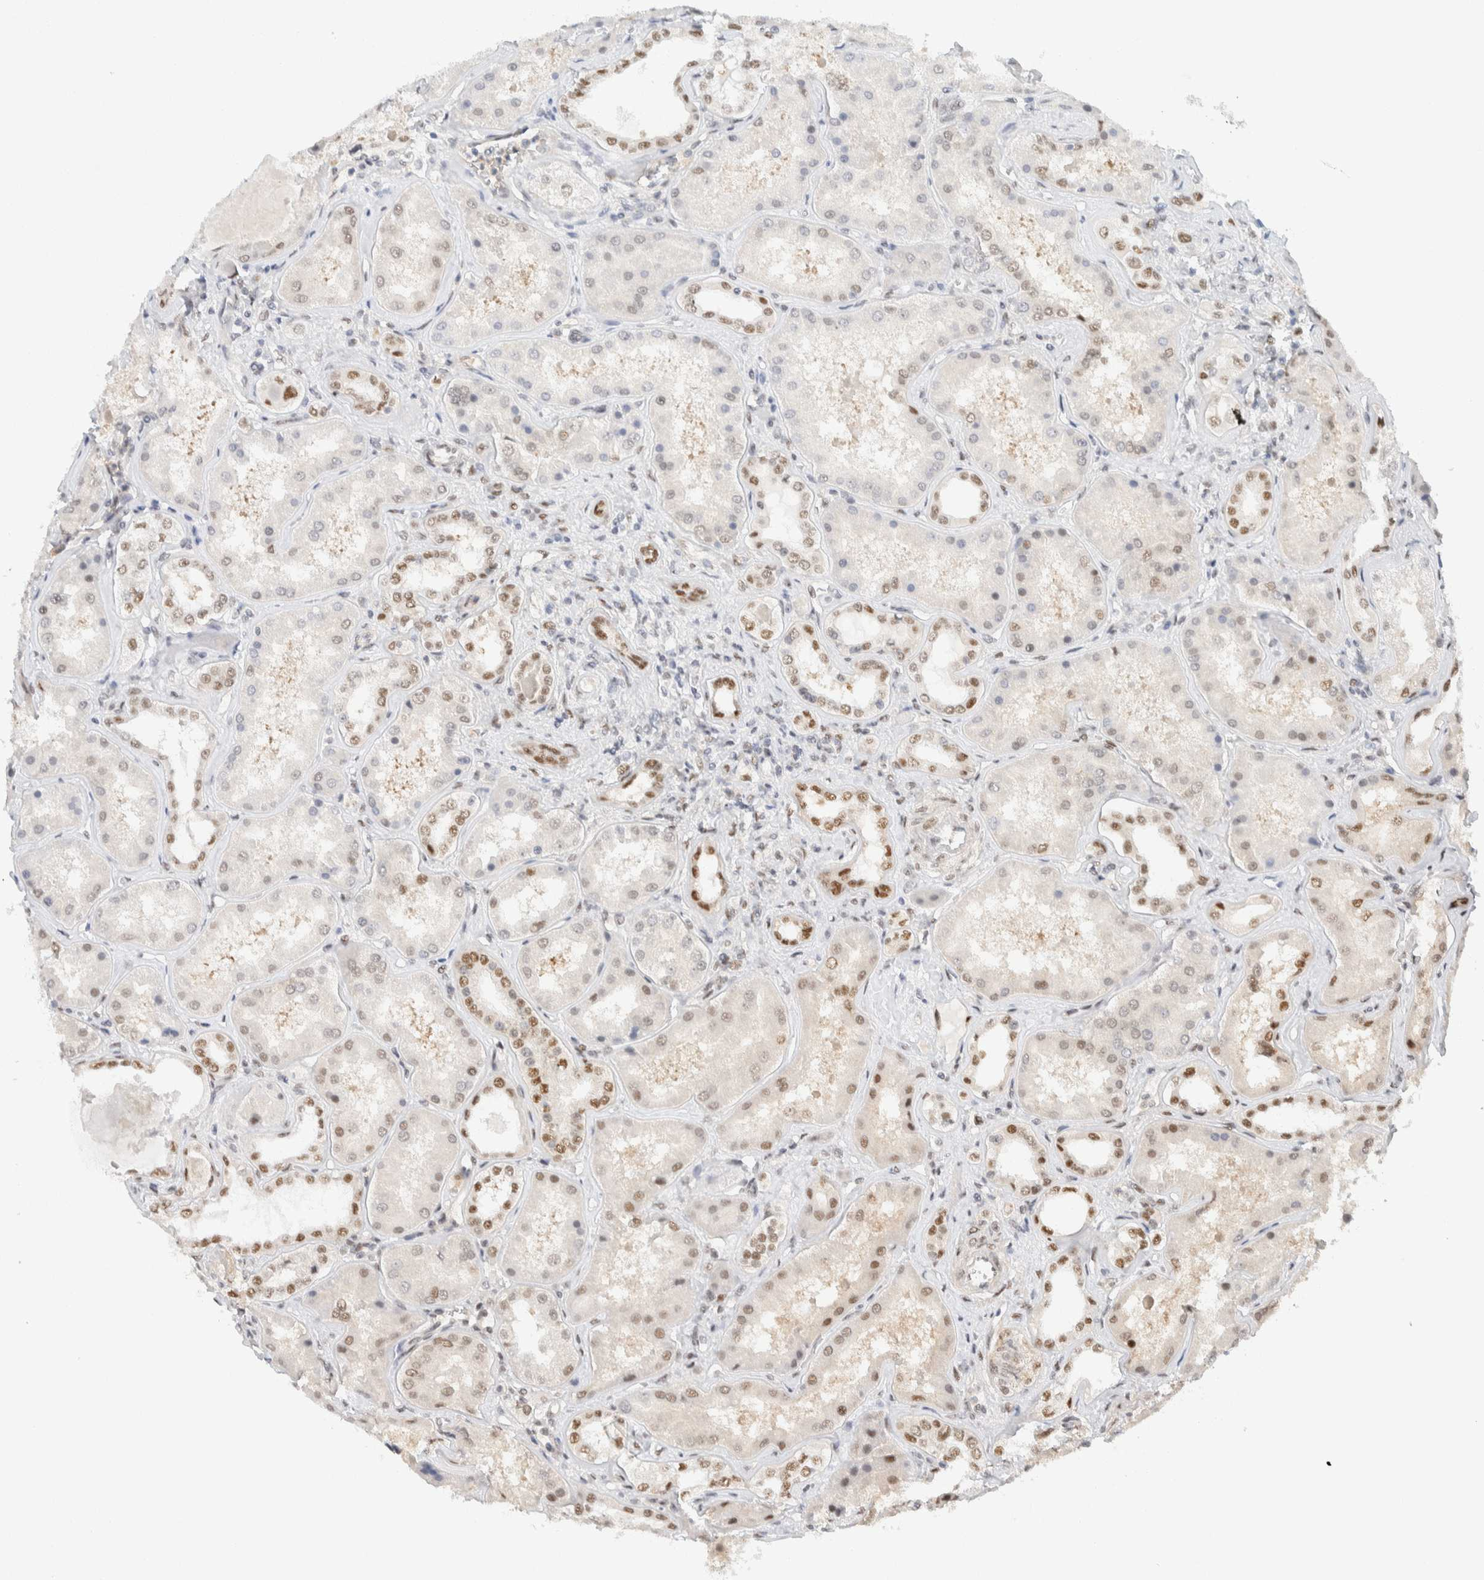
{"staining": {"intensity": "strong", "quantity": "25%-75%", "location": "nuclear"}, "tissue": "kidney", "cell_type": "Cells in glomeruli", "image_type": "normal", "snomed": [{"axis": "morphology", "description": "Normal tissue, NOS"}, {"axis": "topography", "description": "Kidney"}], "caption": "Cells in glomeruli reveal strong nuclear positivity in about 25%-75% of cells in unremarkable kidney.", "gene": "ZNF683", "patient": {"sex": "female", "age": 56}}